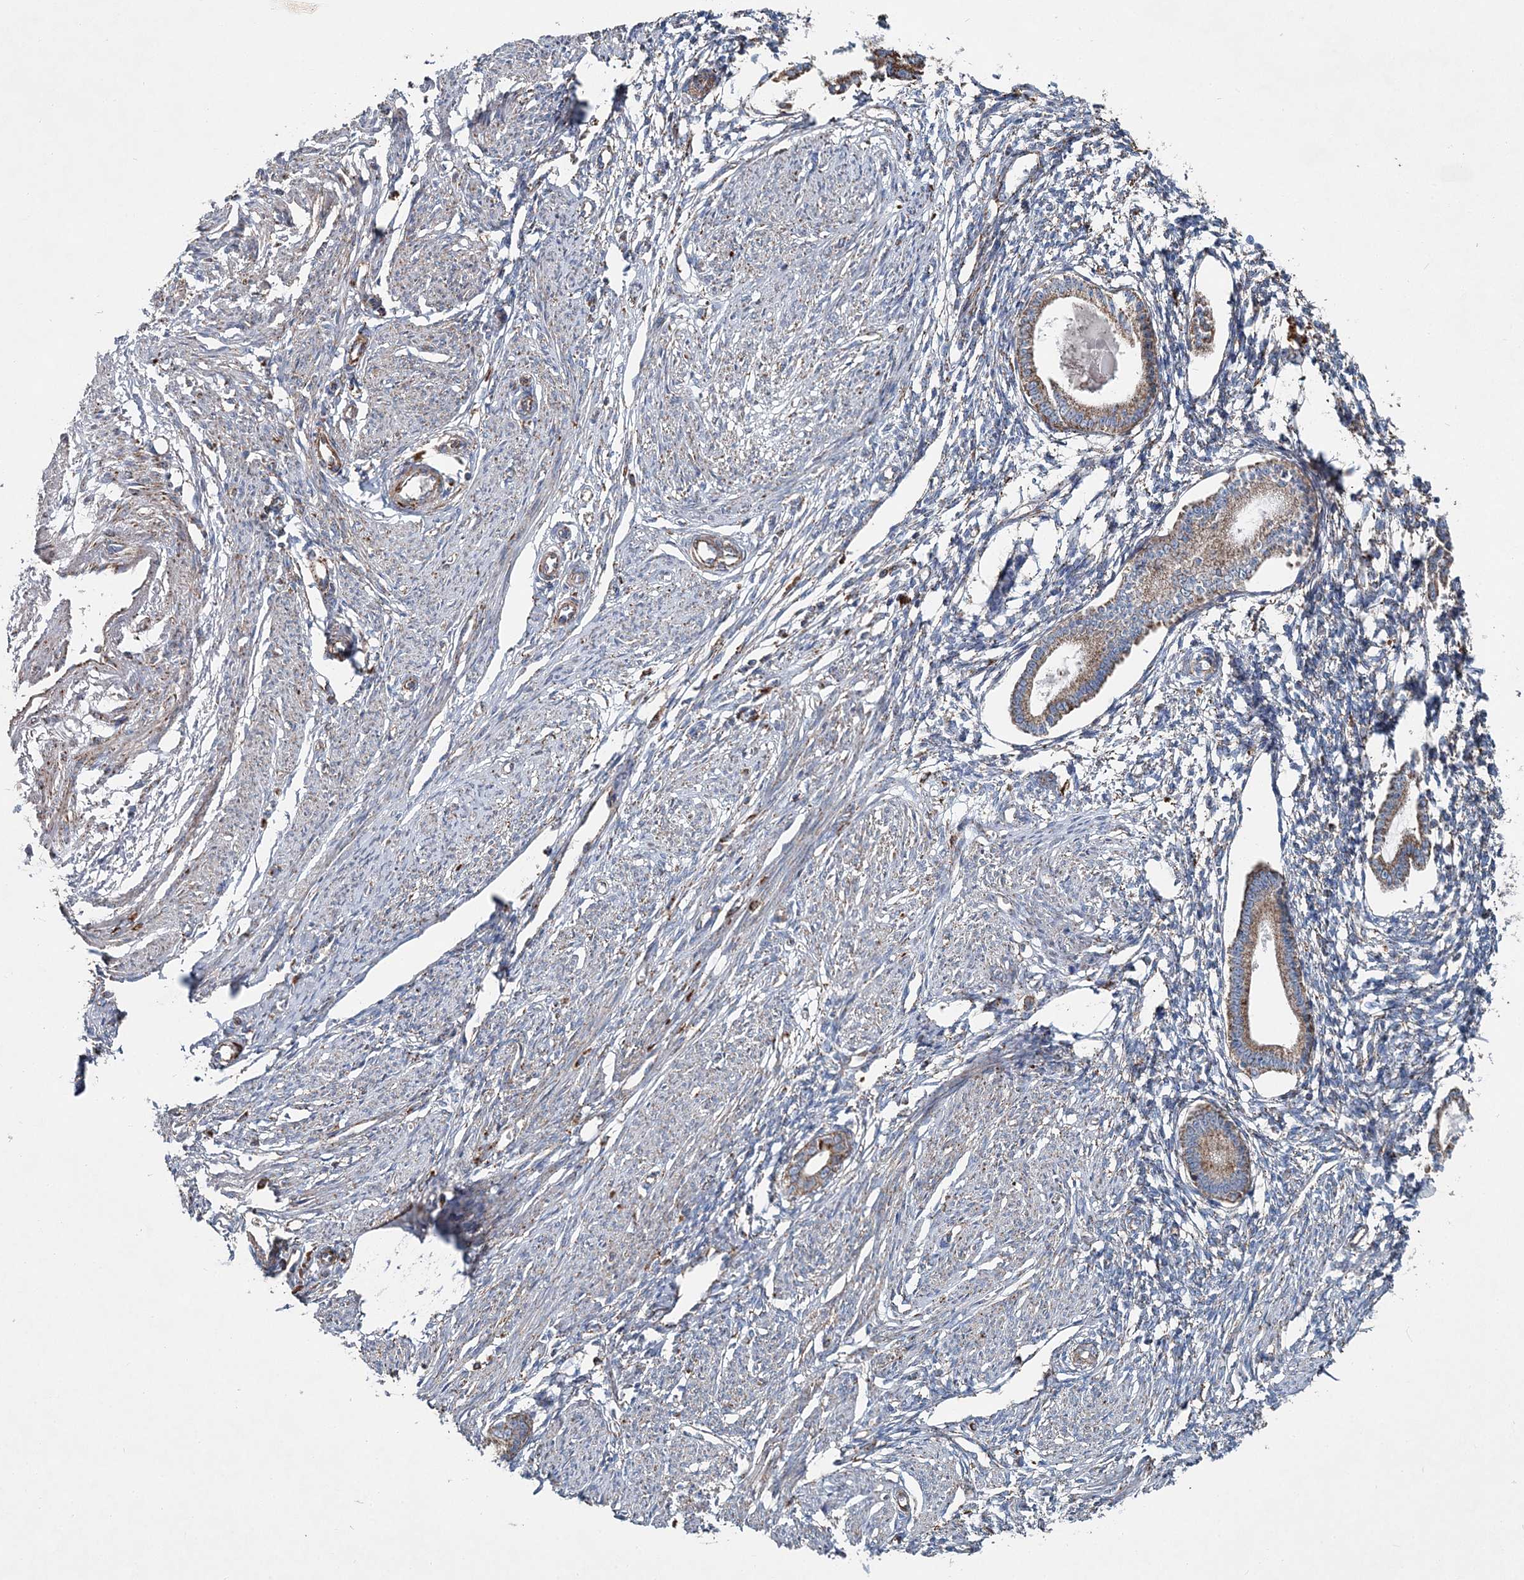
{"staining": {"intensity": "negative", "quantity": "none", "location": "none"}, "tissue": "endometrium", "cell_type": "Cells in endometrial stroma", "image_type": "normal", "snomed": [{"axis": "morphology", "description": "Normal tissue, NOS"}, {"axis": "topography", "description": "Endometrium"}], "caption": "High magnification brightfield microscopy of benign endometrium stained with DAB (3,3'-diaminobenzidine) (brown) and counterstained with hematoxylin (blue): cells in endometrial stroma show no significant positivity. Nuclei are stained in blue.", "gene": "SPAG16", "patient": {"sex": "female", "age": 56}}